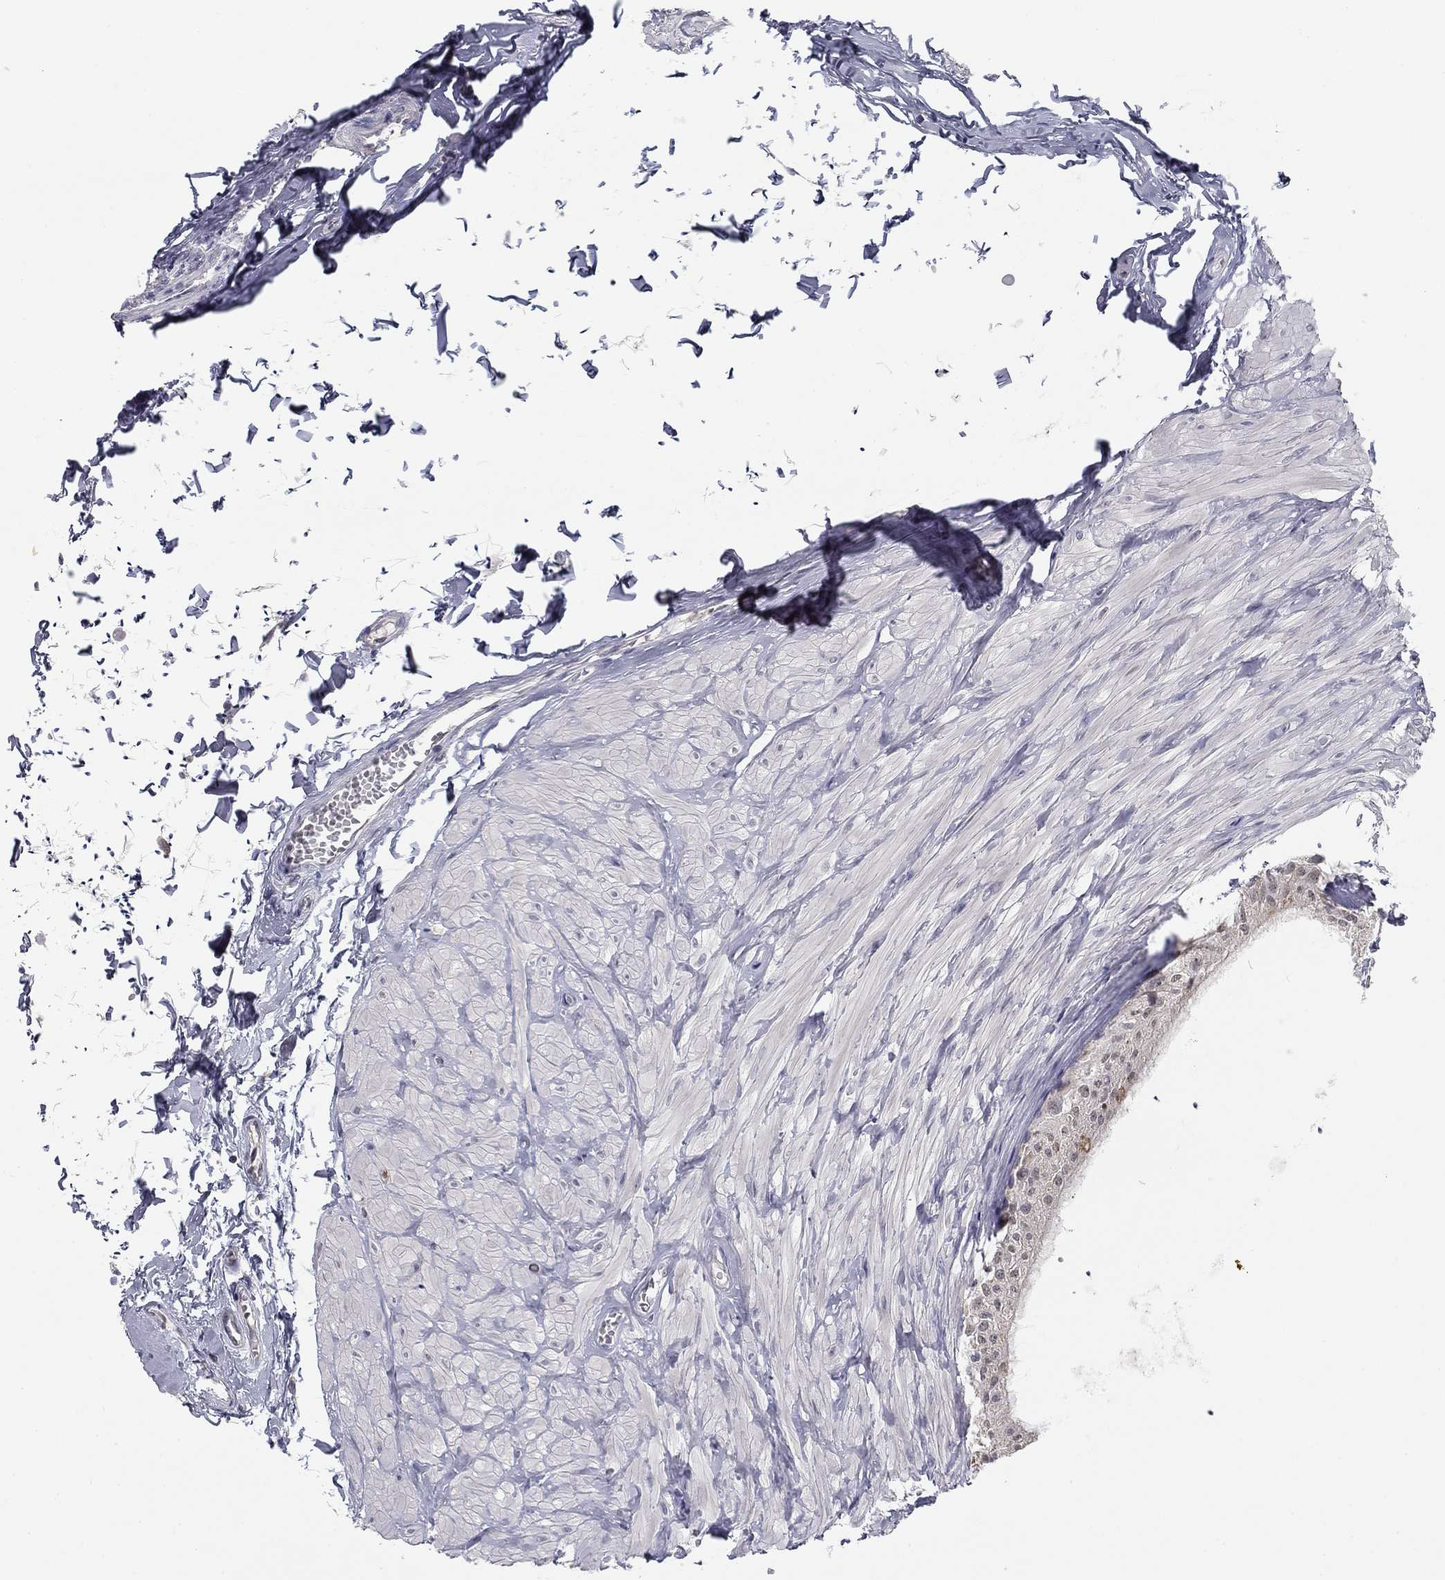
{"staining": {"intensity": "negative", "quantity": "none", "location": "none"}, "tissue": "epididymis", "cell_type": "Glandular cells", "image_type": "normal", "snomed": [{"axis": "morphology", "description": "Normal tissue, NOS"}, {"axis": "topography", "description": "Epididymis"}], "caption": "Immunohistochemistry (IHC) micrograph of unremarkable epididymis: epididymis stained with DAB (3,3'-diaminobenzidine) displays no significant protein staining in glandular cells.", "gene": "SLC2A9", "patient": {"sex": "male", "age": 32}}